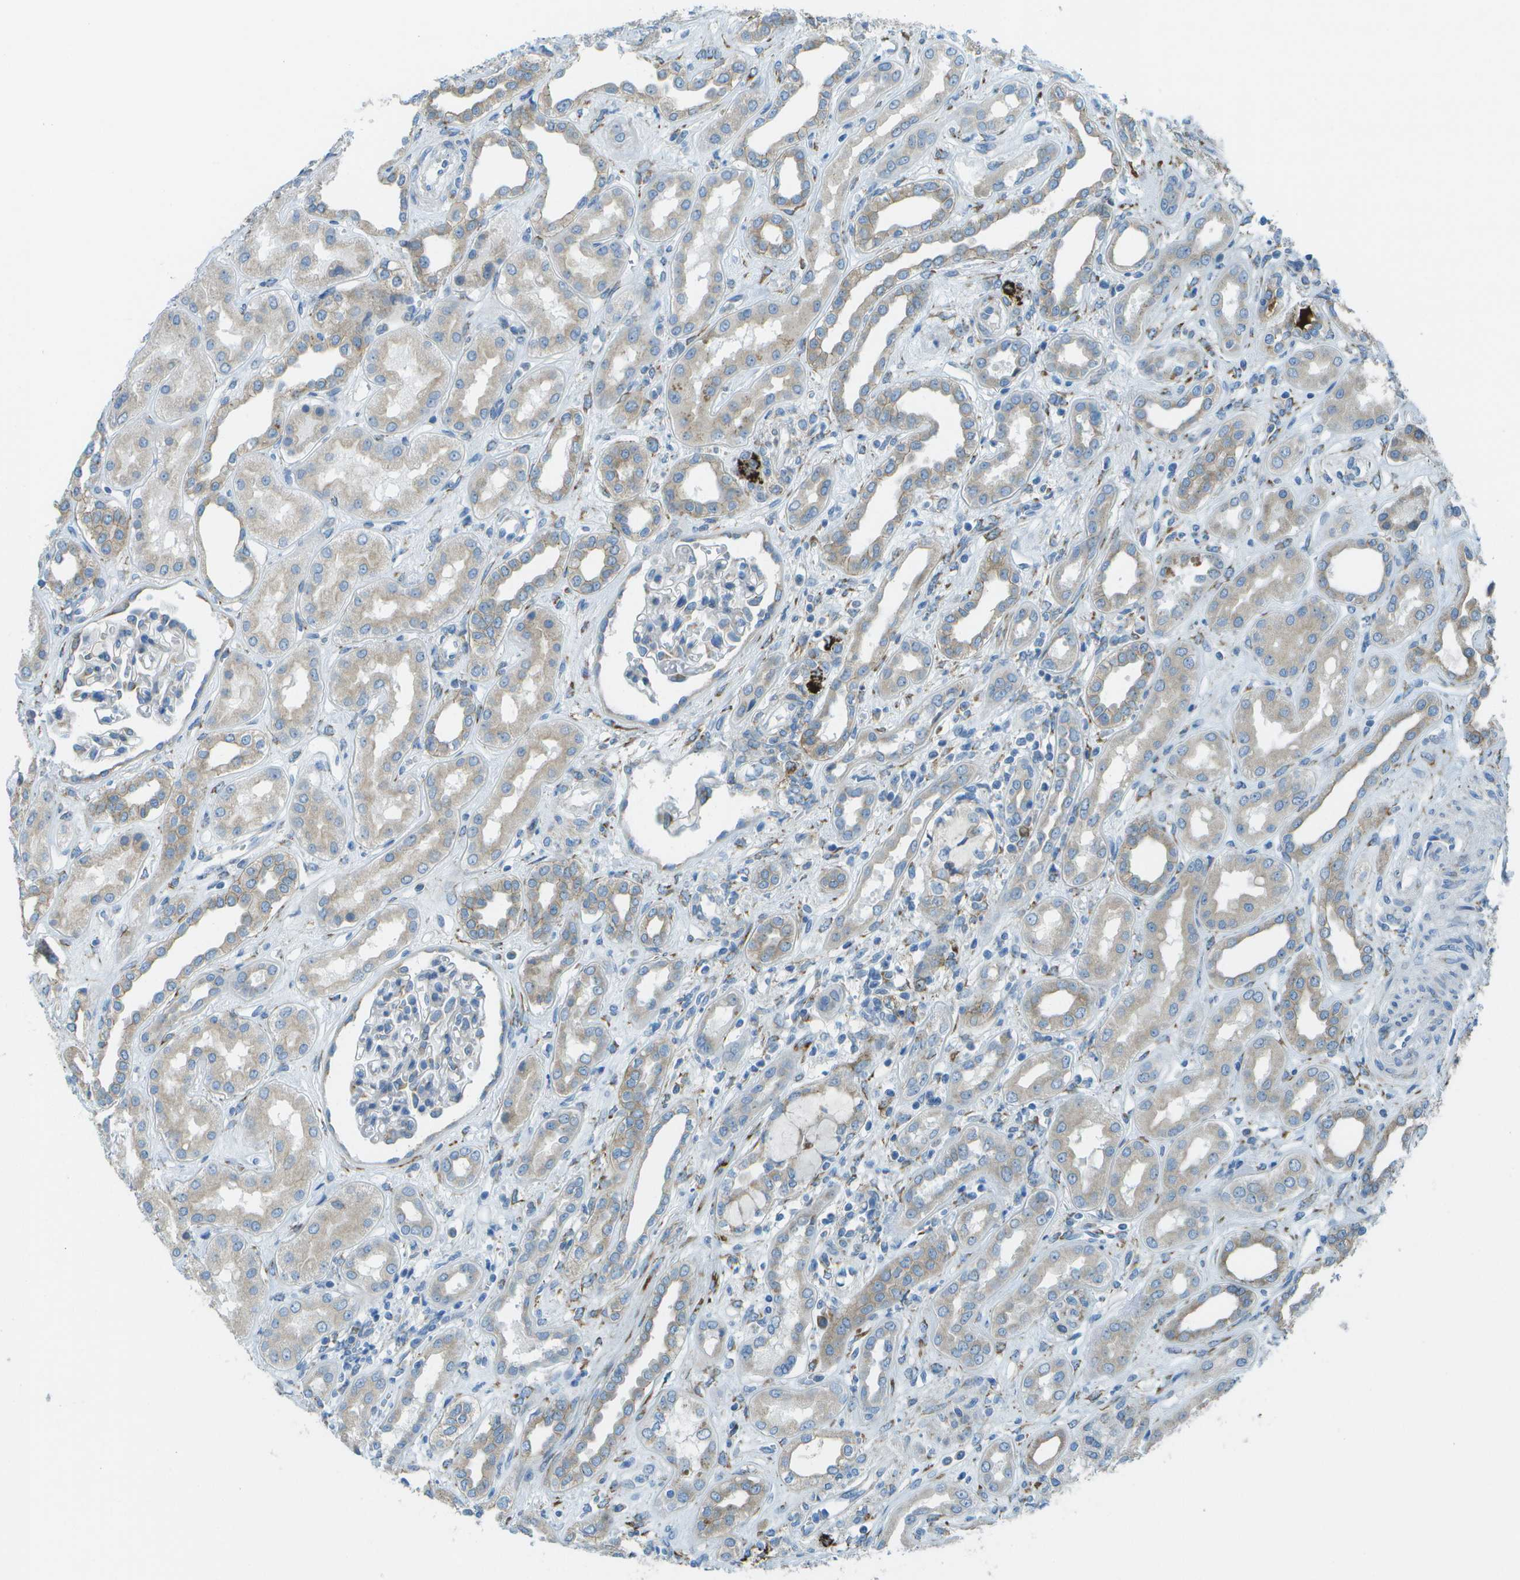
{"staining": {"intensity": "negative", "quantity": "none", "location": "none"}, "tissue": "kidney", "cell_type": "Cells in glomeruli", "image_type": "normal", "snomed": [{"axis": "morphology", "description": "Normal tissue, NOS"}, {"axis": "topography", "description": "Kidney"}], "caption": "The image exhibits no significant expression in cells in glomeruli of kidney.", "gene": "KCTD3", "patient": {"sex": "male", "age": 59}}